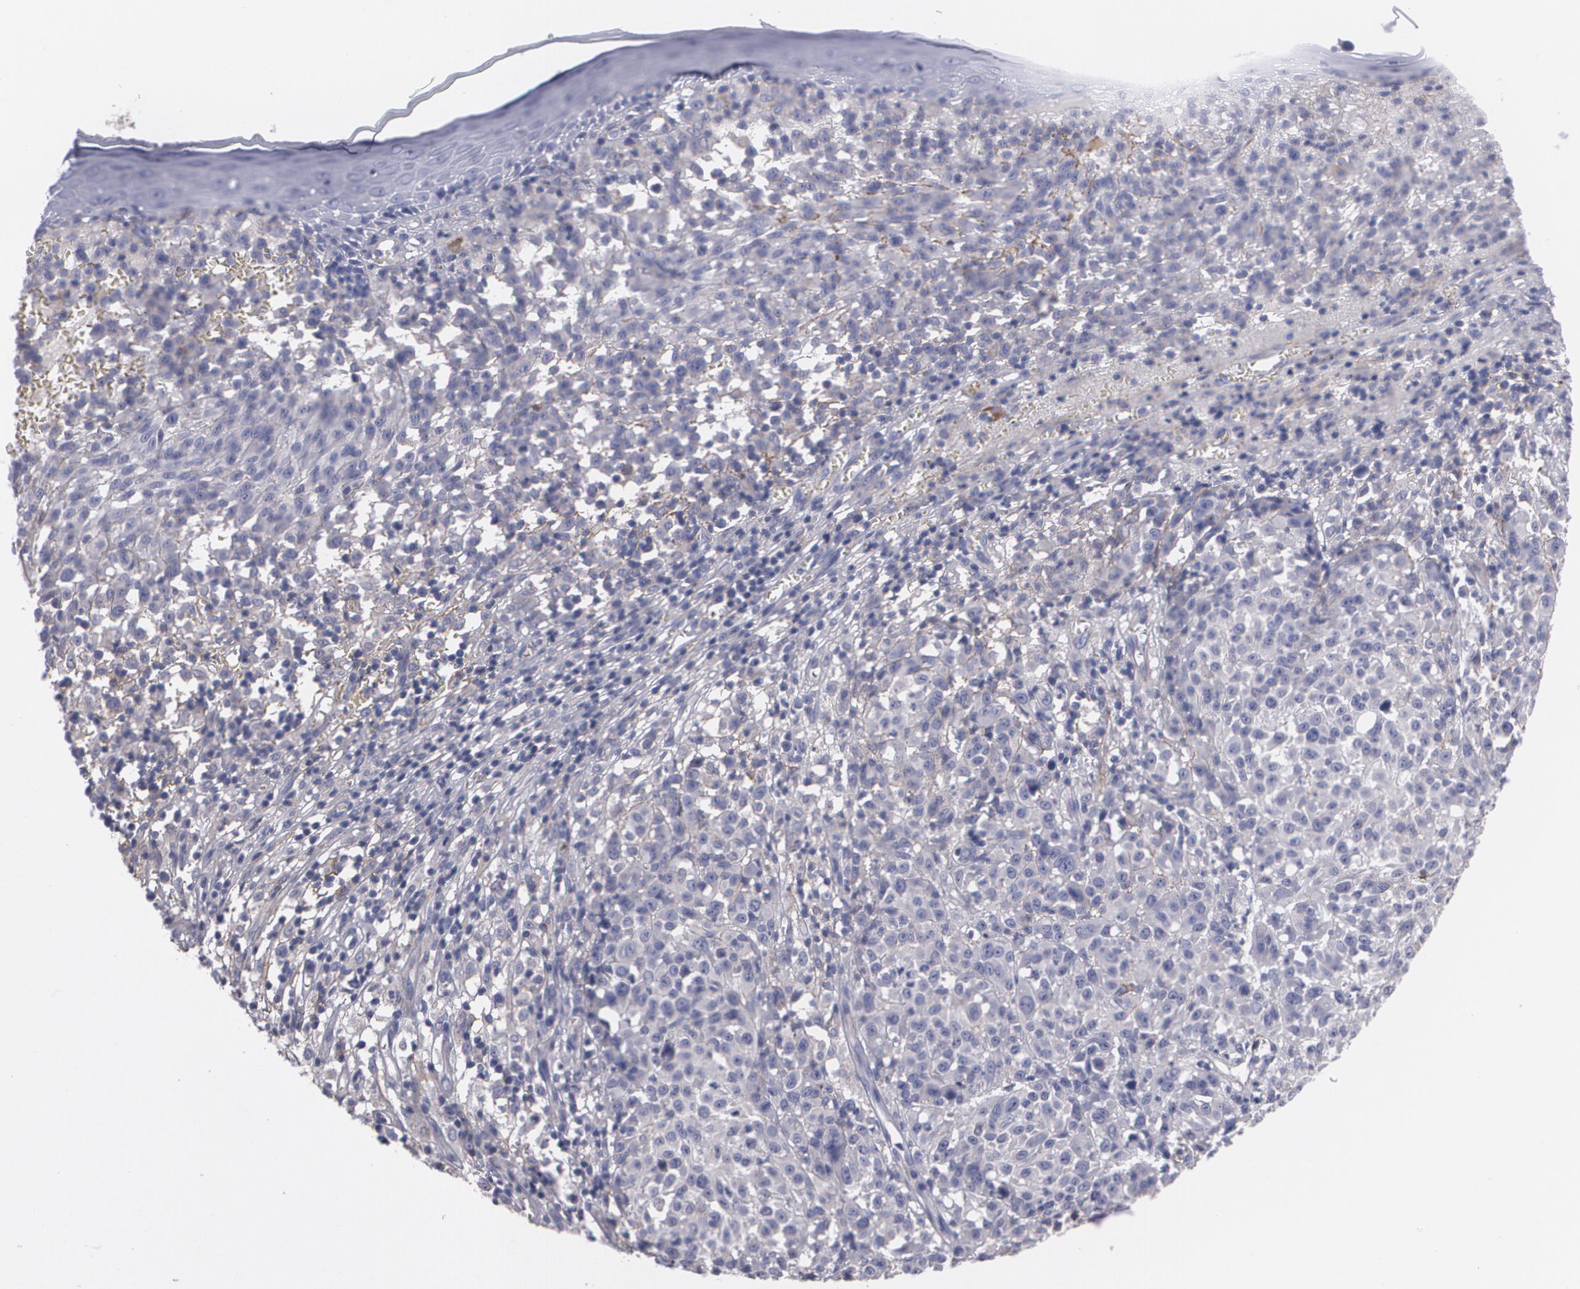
{"staining": {"intensity": "negative", "quantity": "none", "location": "none"}, "tissue": "melanoma", "cell_type": "Tumor cells", "image_type": "cancer", "snomed": [{"axis": "morphology", "description": "Malignant melanoma, NOS"}, {"axis": "topography", "description": "Skin"}], "caption": "Immunohistochemical staining of human melanoma shows no significant positivity in tumor cells.", "gene": "FBLN1", "patient": {"sex": "female", "age": 49}}